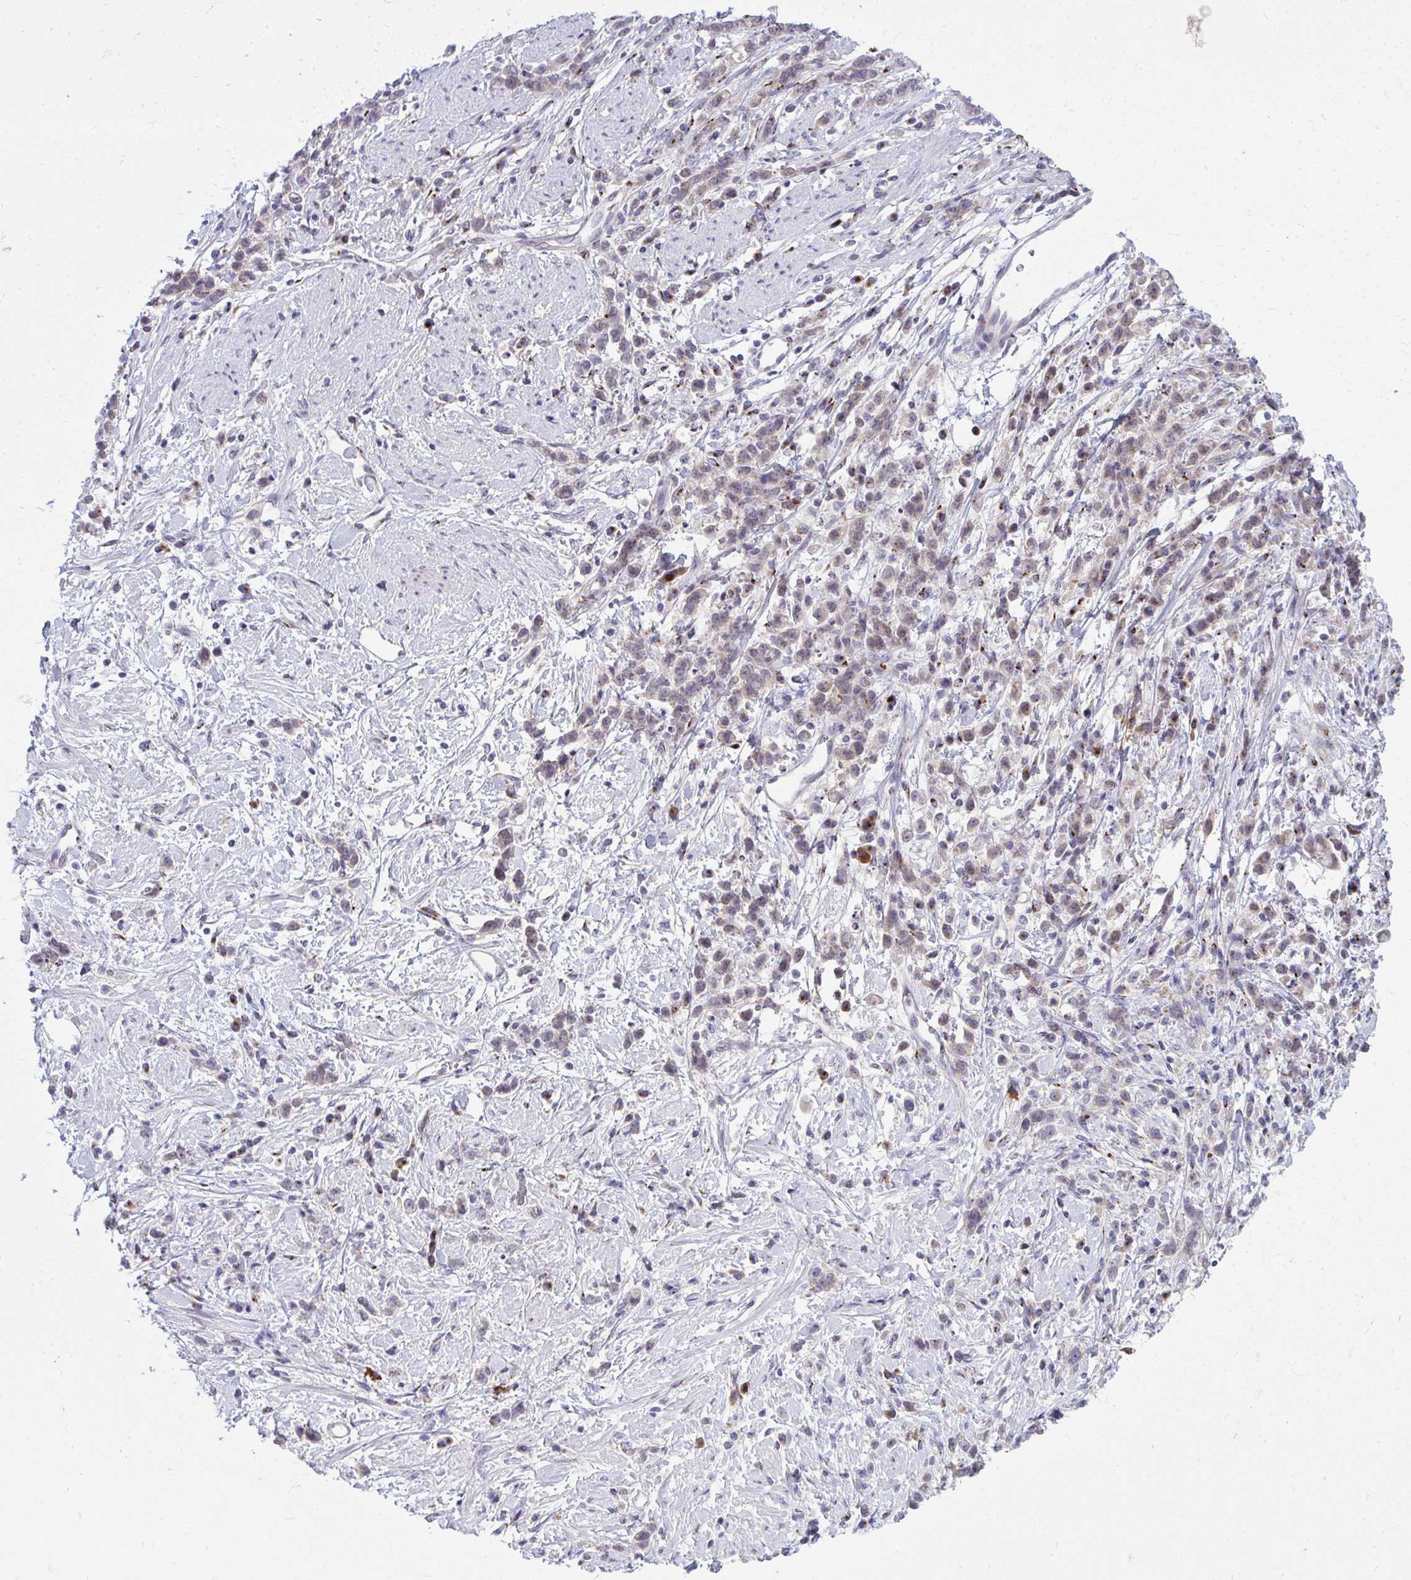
{"staining": {"intensity": "weak", "quantity": ">75%", "location": "cytoplasmic/membranous"}, "tissue": "stomach cancer", "cell_type": "Tumor cells", "image_type": "cancer", "snomed": [{"axis": "morphology", "description": "Adenocarcinoma, NOS"}, {"axis": "topography", "description": "Stomach"}], "caption": "Tumor cells show weak cytoplasmic/membranous staining in approximately >75% of cells in stomach adenocarcinoma.", "gene": "DTX4", "patient": {"sex": "female", "age": 60}}